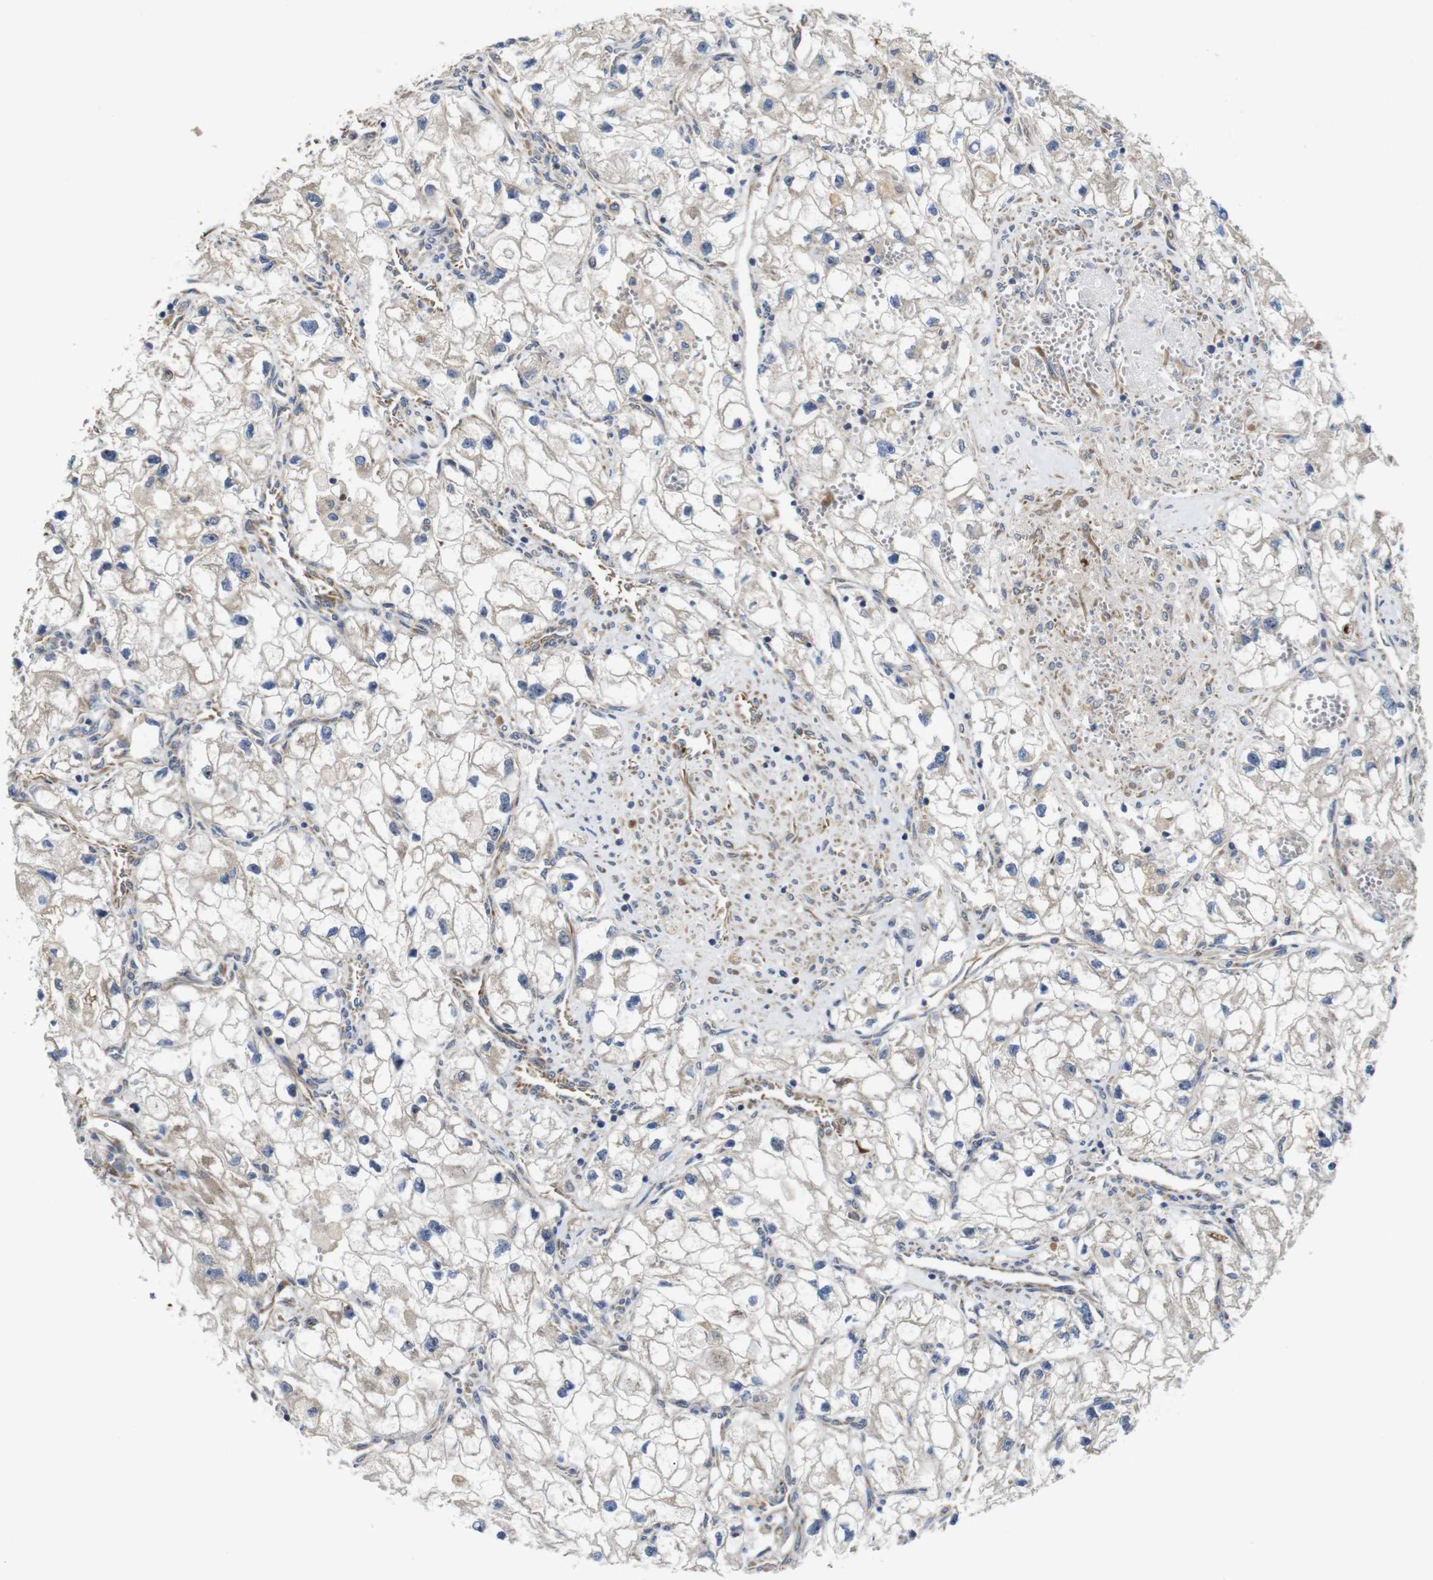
{"staining": {"intensity": "weak", "quantity": ">75%", "location": "cytoplasmic/membranous"}, "tissue": "renal cancer", "cell_type": "Tumor cells", "image_type": "cancer", "snomed": [{"axis": "morphology", "description": "Adenocarcinoma, NOS"}, {"axis": "topography", "description": "Kidney"}], "caption": "Weak cytoplasmic/membranous protein expression is identified in approximately >75% of tumor cells in adenocarcinoma (renal). (DAB (3,3'-diaminobenzidine) IHC, brown staining for protein, blue staining for nuclei).", "gene": "POMK", "patient": {"sex": "female", "age": 70}}